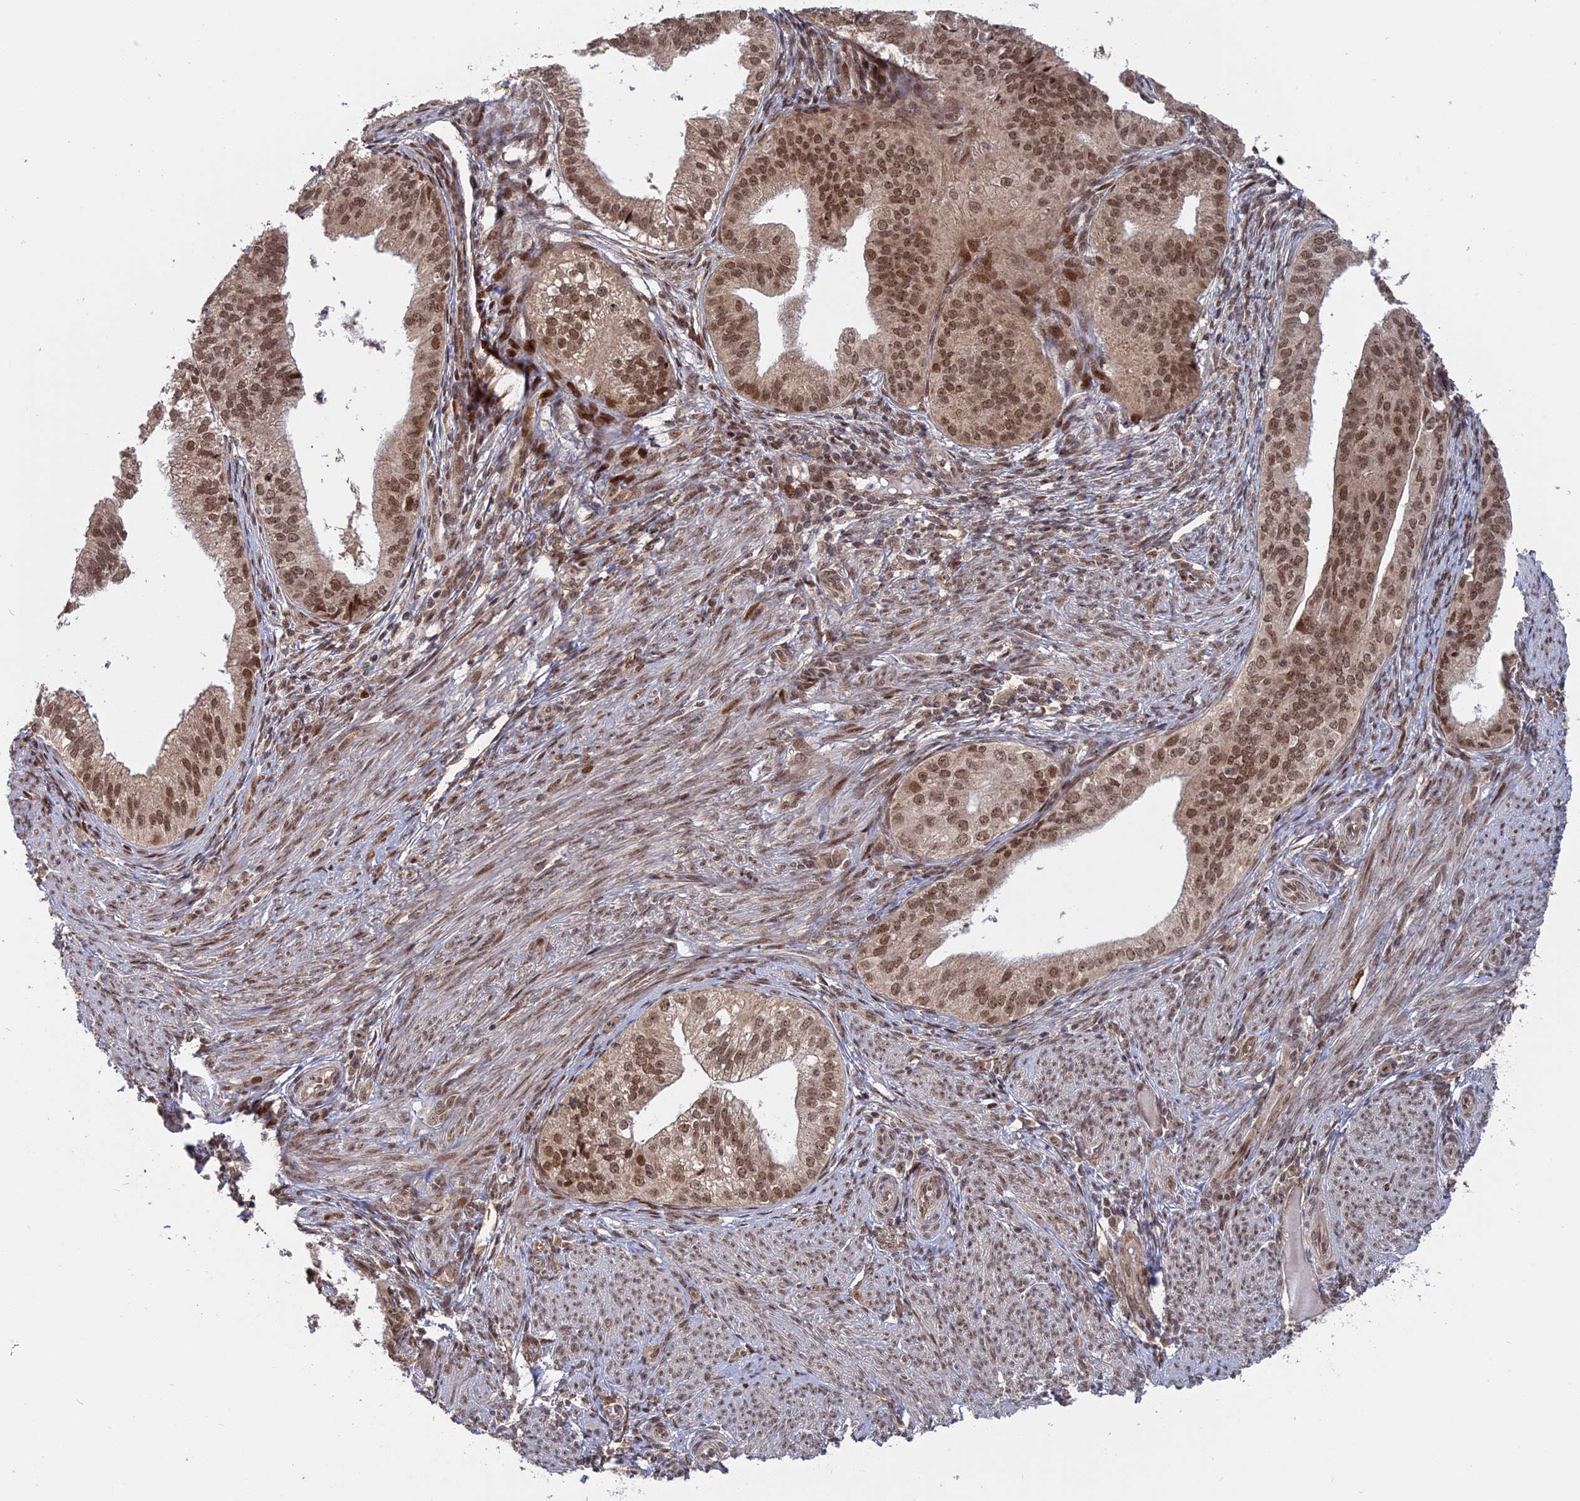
{"staining": {"intensity": "moderate", "quantity": ">75%", "location": "nuclear"}, "tissue": "endometrial cancer", "cell_type": "Tumor cells", "image_type": "cancer", "snomed": [{"axis": "morphology", "description": "Adenocarcinoma, NOS"}, {"axis": "topography", "description": "Endometrium"}], "caption": "A brown stain highlights moderate nuclear staining of a protein in human adenocarcinoma (endometrial) tumor cells. Nuclei are stained in blue.", "gene": "PKIG", "patient": {"sex": "female", "age": 50}}